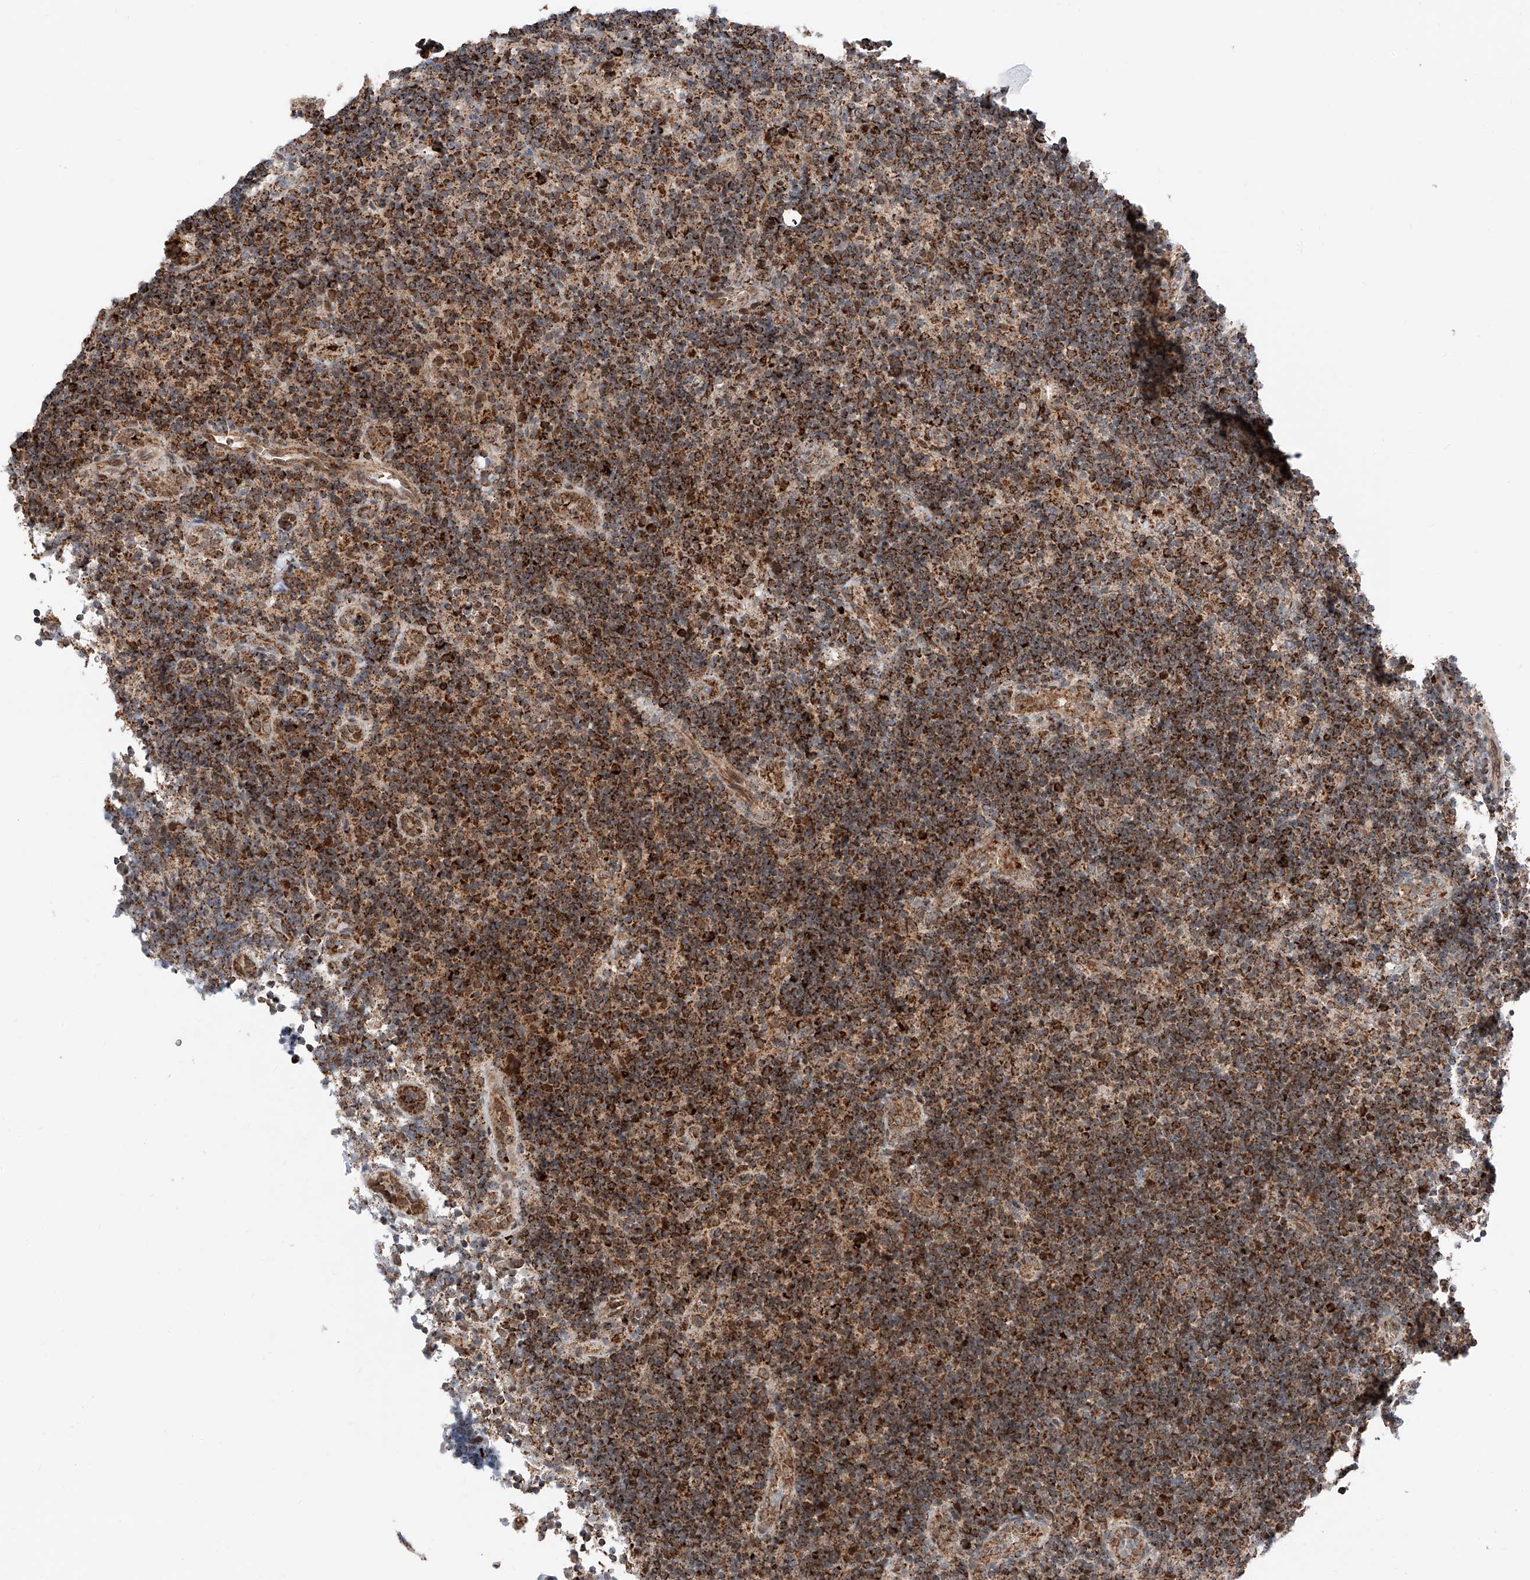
{"staining": {"intensity": "strong", "quantity": ">75%", "location": "cytoplasmic/membranous"}, "tissue": "lymph node", "cell_type": "Germinal center cells", "image_type": "normal", "snomed": [{"axis": "morphology", "description": "Normal tissue, NOS"}, {"axis": "topography", "description": "Lymph node"}], "caption": "Protein expression analysis of benign lymph node exhibits strong cytoplasmic/membranous staining in approximately >75% of germinal center cells.", "gene": "ZSCAN29", "patient": {"sex": "female", "age": 22}}